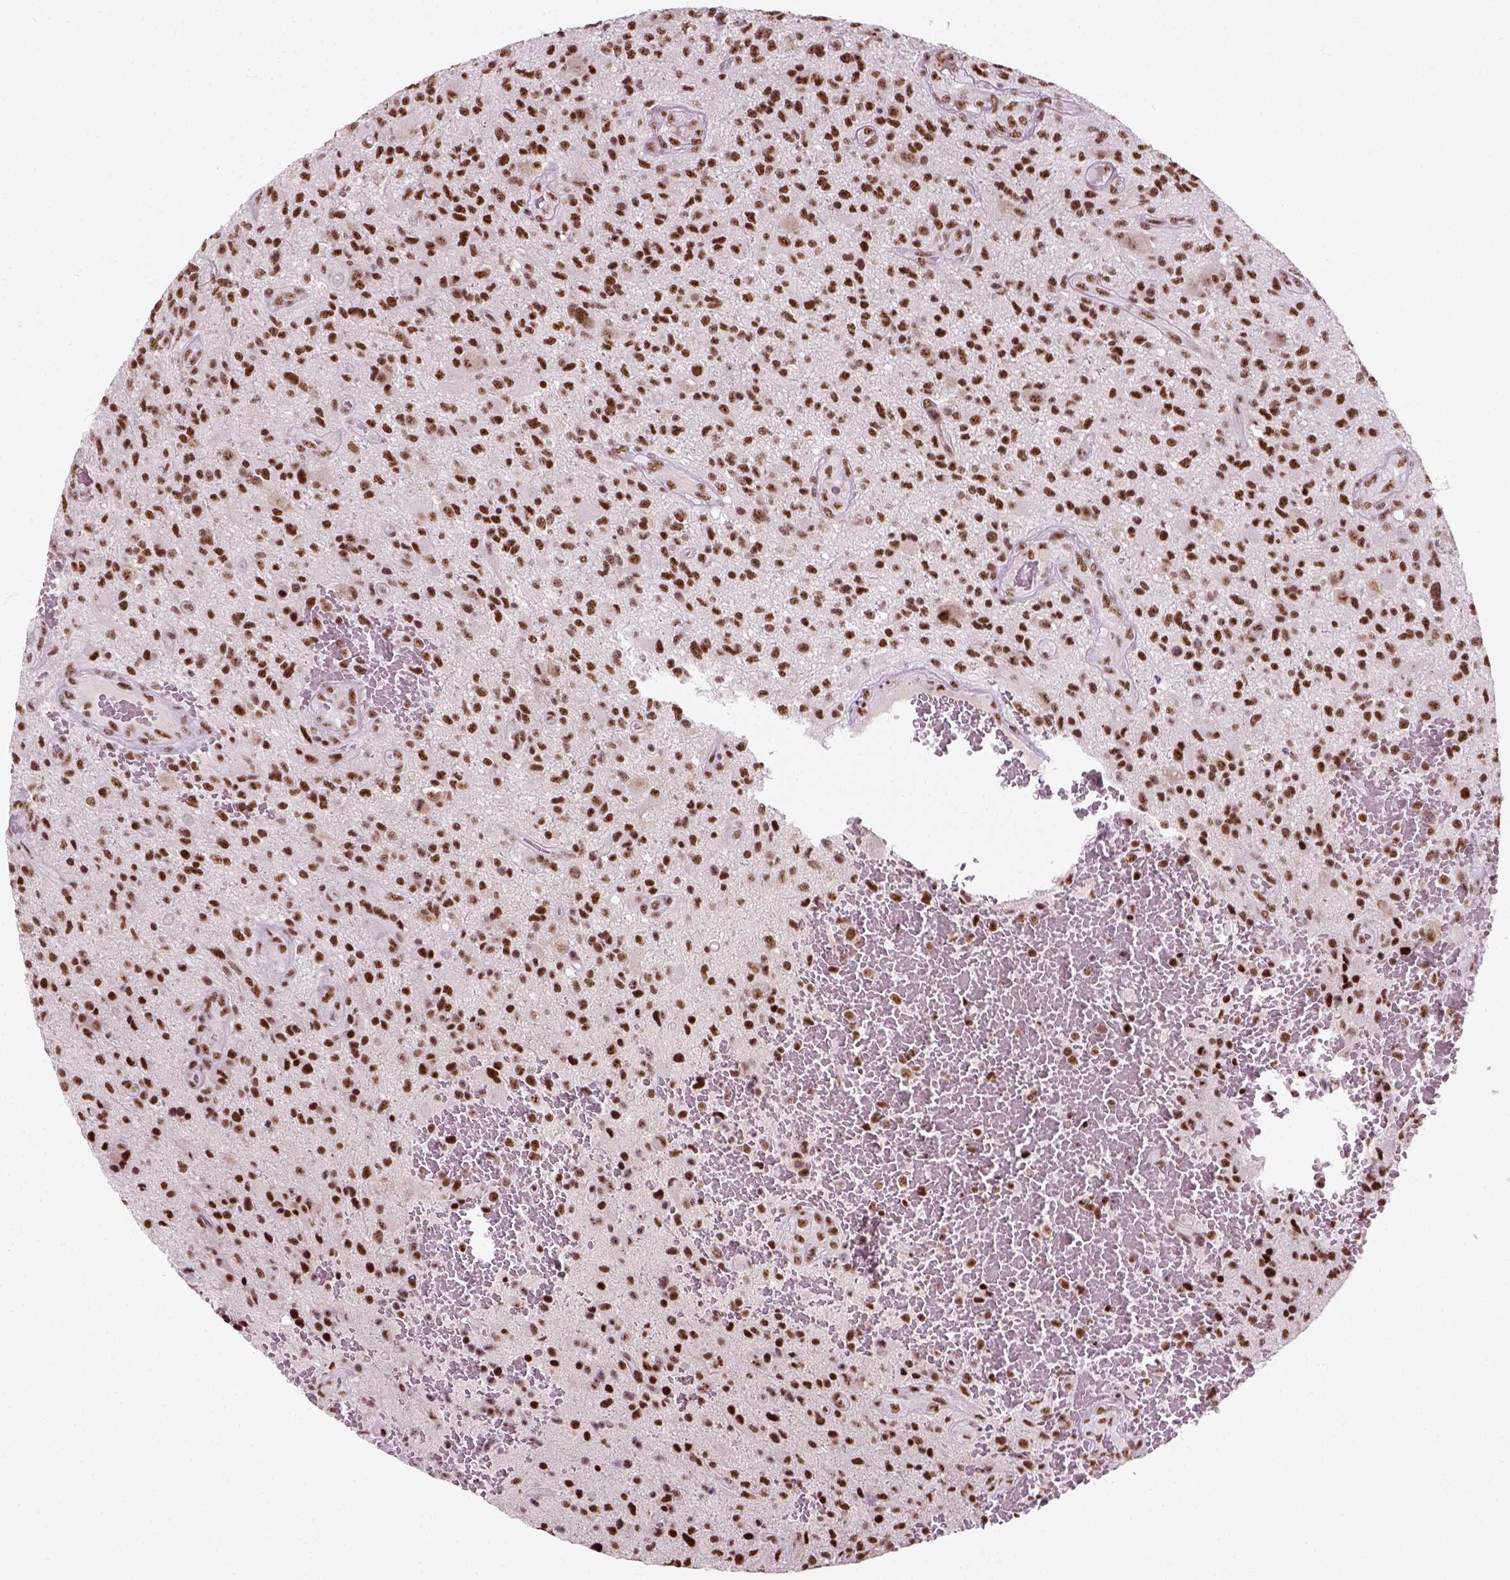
{"staining": {"intensity": "strong", "quantity": ">75%", "location": "nuclear"}, "tissue": "glioma", "cell_type": "Tumor cells", "image_type": "cancer", "snomed": [{"axis": "morphology", "description": "Glioma, malignant, High grade"}, {"axis": "topography", "description": "Brain"}], "caption": "Immunohistochemical staining of glioma exhibits strong nuclear protein positivity in approximately >75% of tumor cells.", "gene": "GTF2F1", "patient": {"sex": "male", "age": 47}}